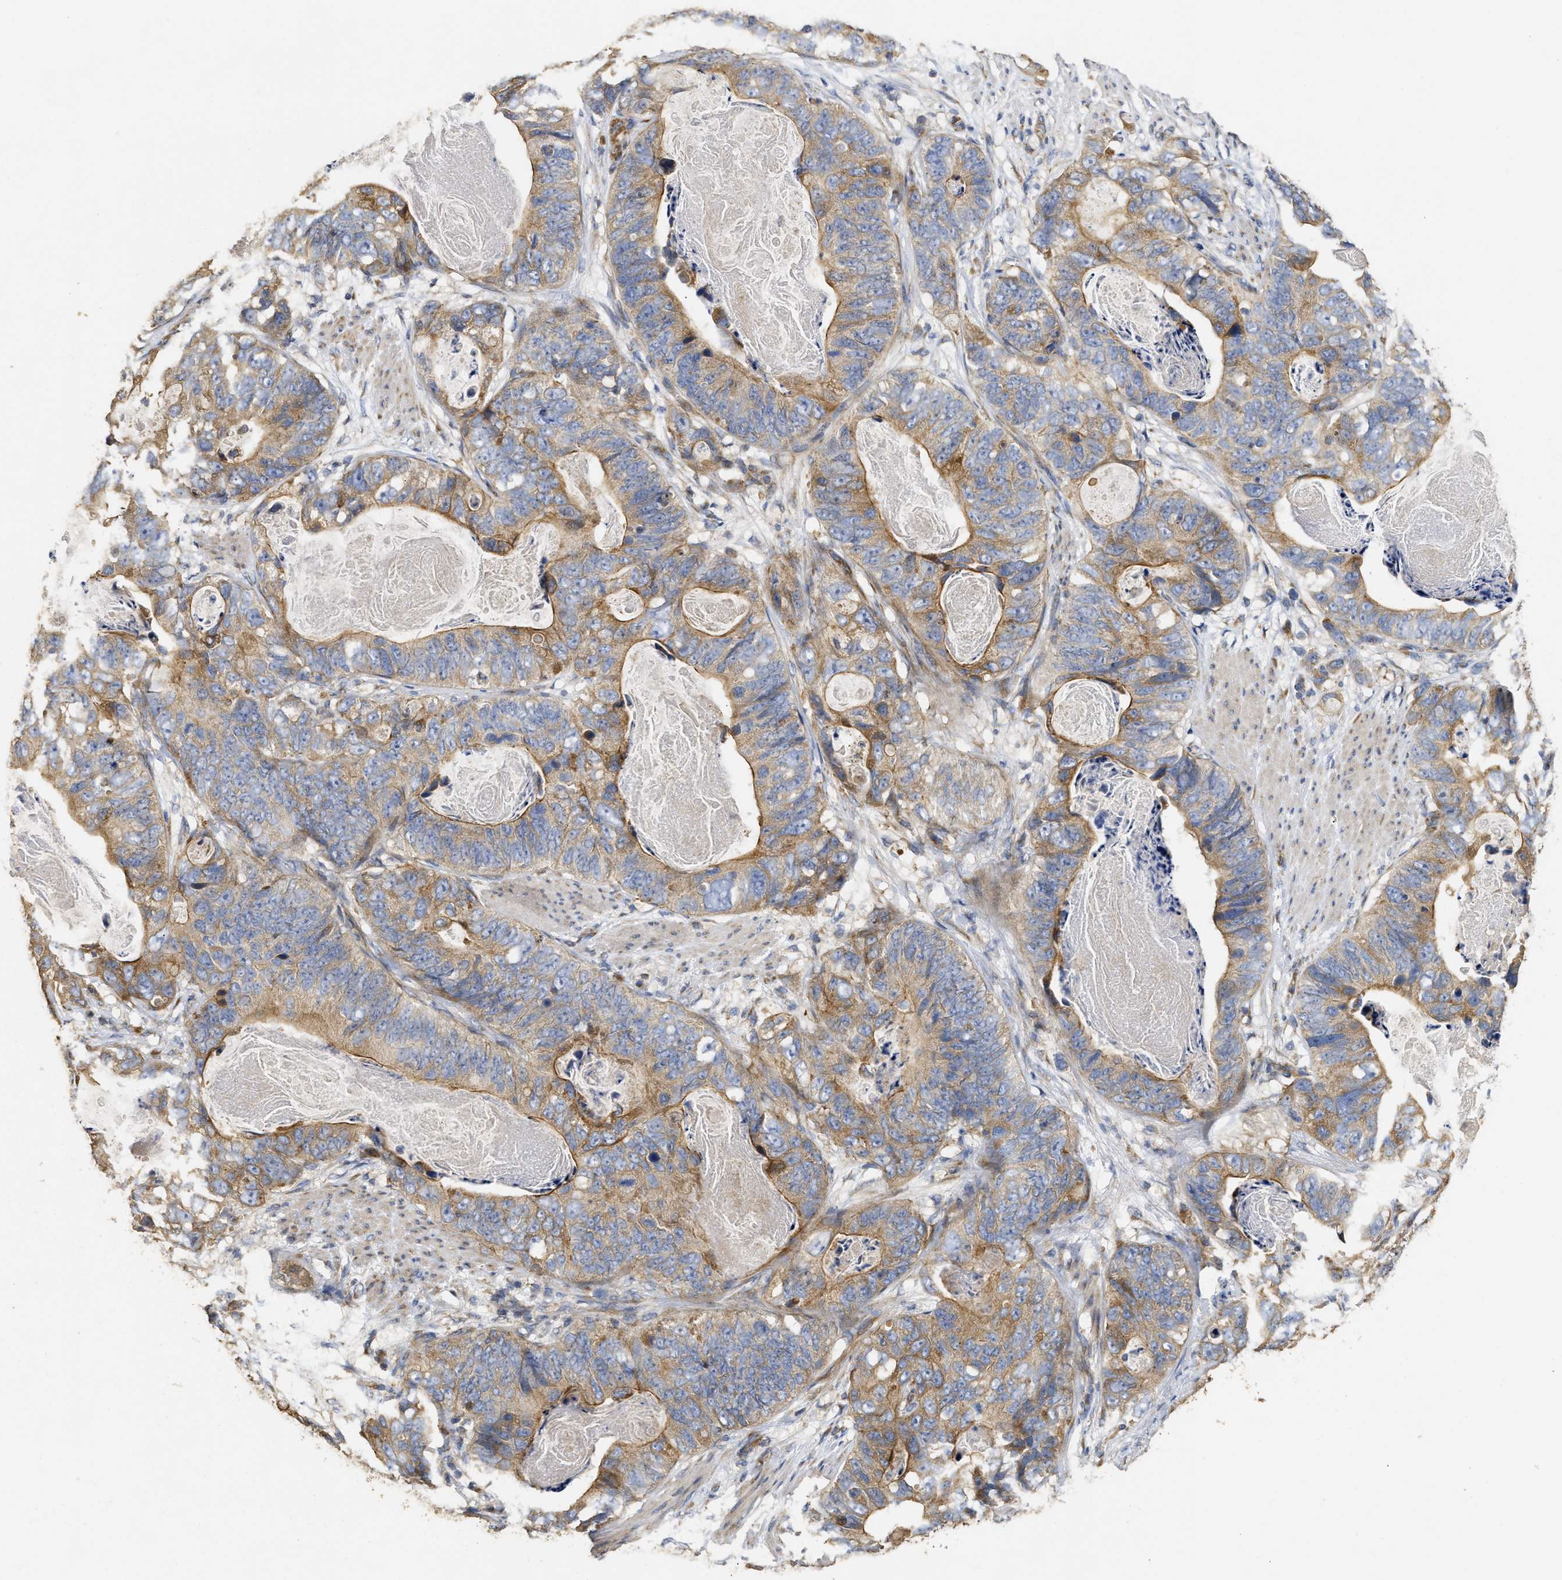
{"staining": {"intensity": "moderate", "quantity": ">75%", "location": "cytoplasmic/membranous"}, "tissue": "stomach cancer", "cell_type": "Tumor cells", "image_type": "cancer", "snomed": [{"axis": "morphology", "description": "Adenocarcinoma, NOS"}, {"axis": "topography", "description": "Stomach"}], "caption": "Moderate cytoplasmic/membranous protein expression is appreciated in approximately >75% of tumor cells in stomach cancer.", "gene": "NAV1", "patient": {"sex": "female", "age": 89}}